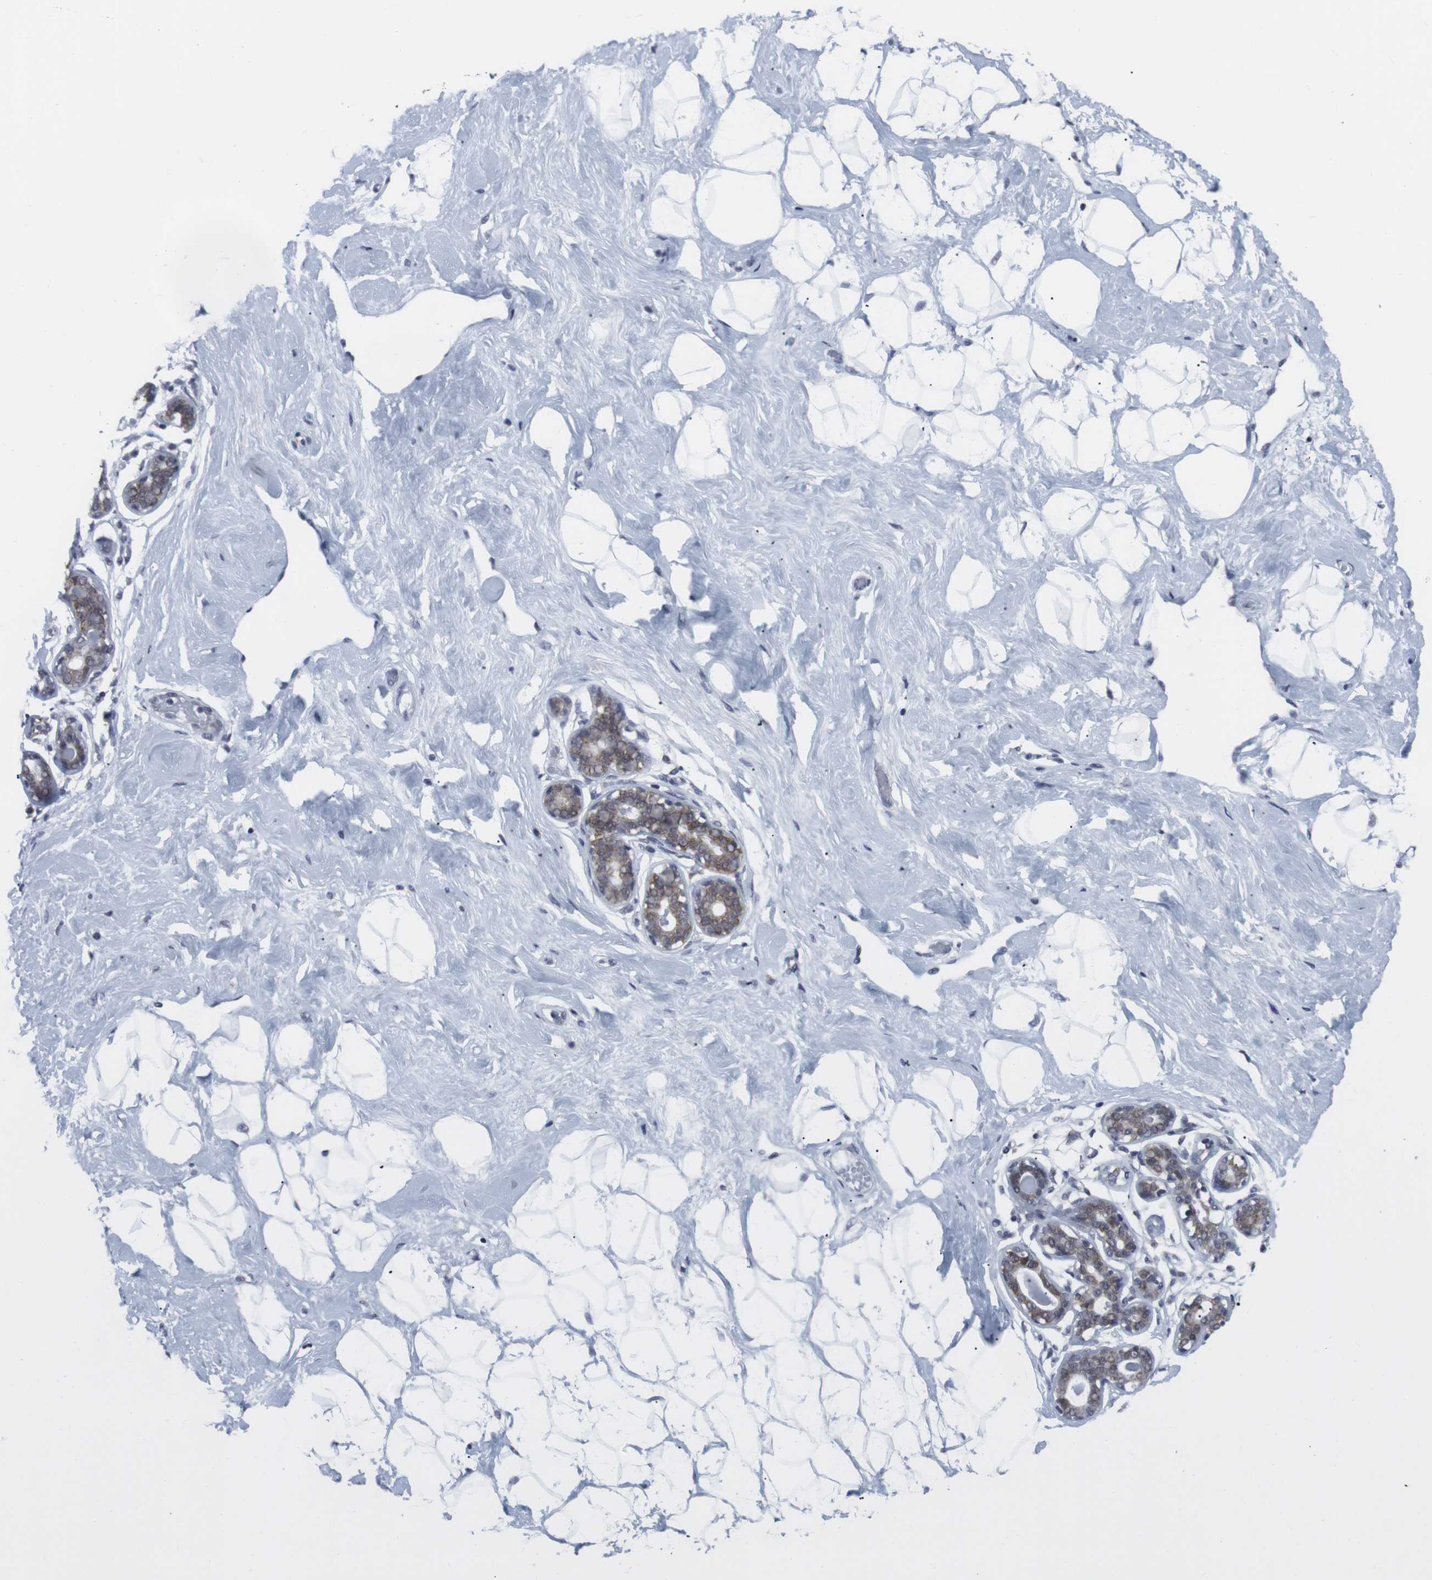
{"staining": {"intensity": "negative", "quantity": "none", "location": "none"}, "tissue": "breast", "cell_type": "Adipocytes", "image_type": "normal", "snomed": [{"axis": "morphology", "description": "Normal tissue, NOS"}, {"axis": "topography", "description": "Breast"}], "caption": "DAB immunohistochemical staining of normal human breast demonstrates no significant positivity in adipocytes.", "gene": "GEMIN2", "patient": {"sex": "female", "age": 23}}